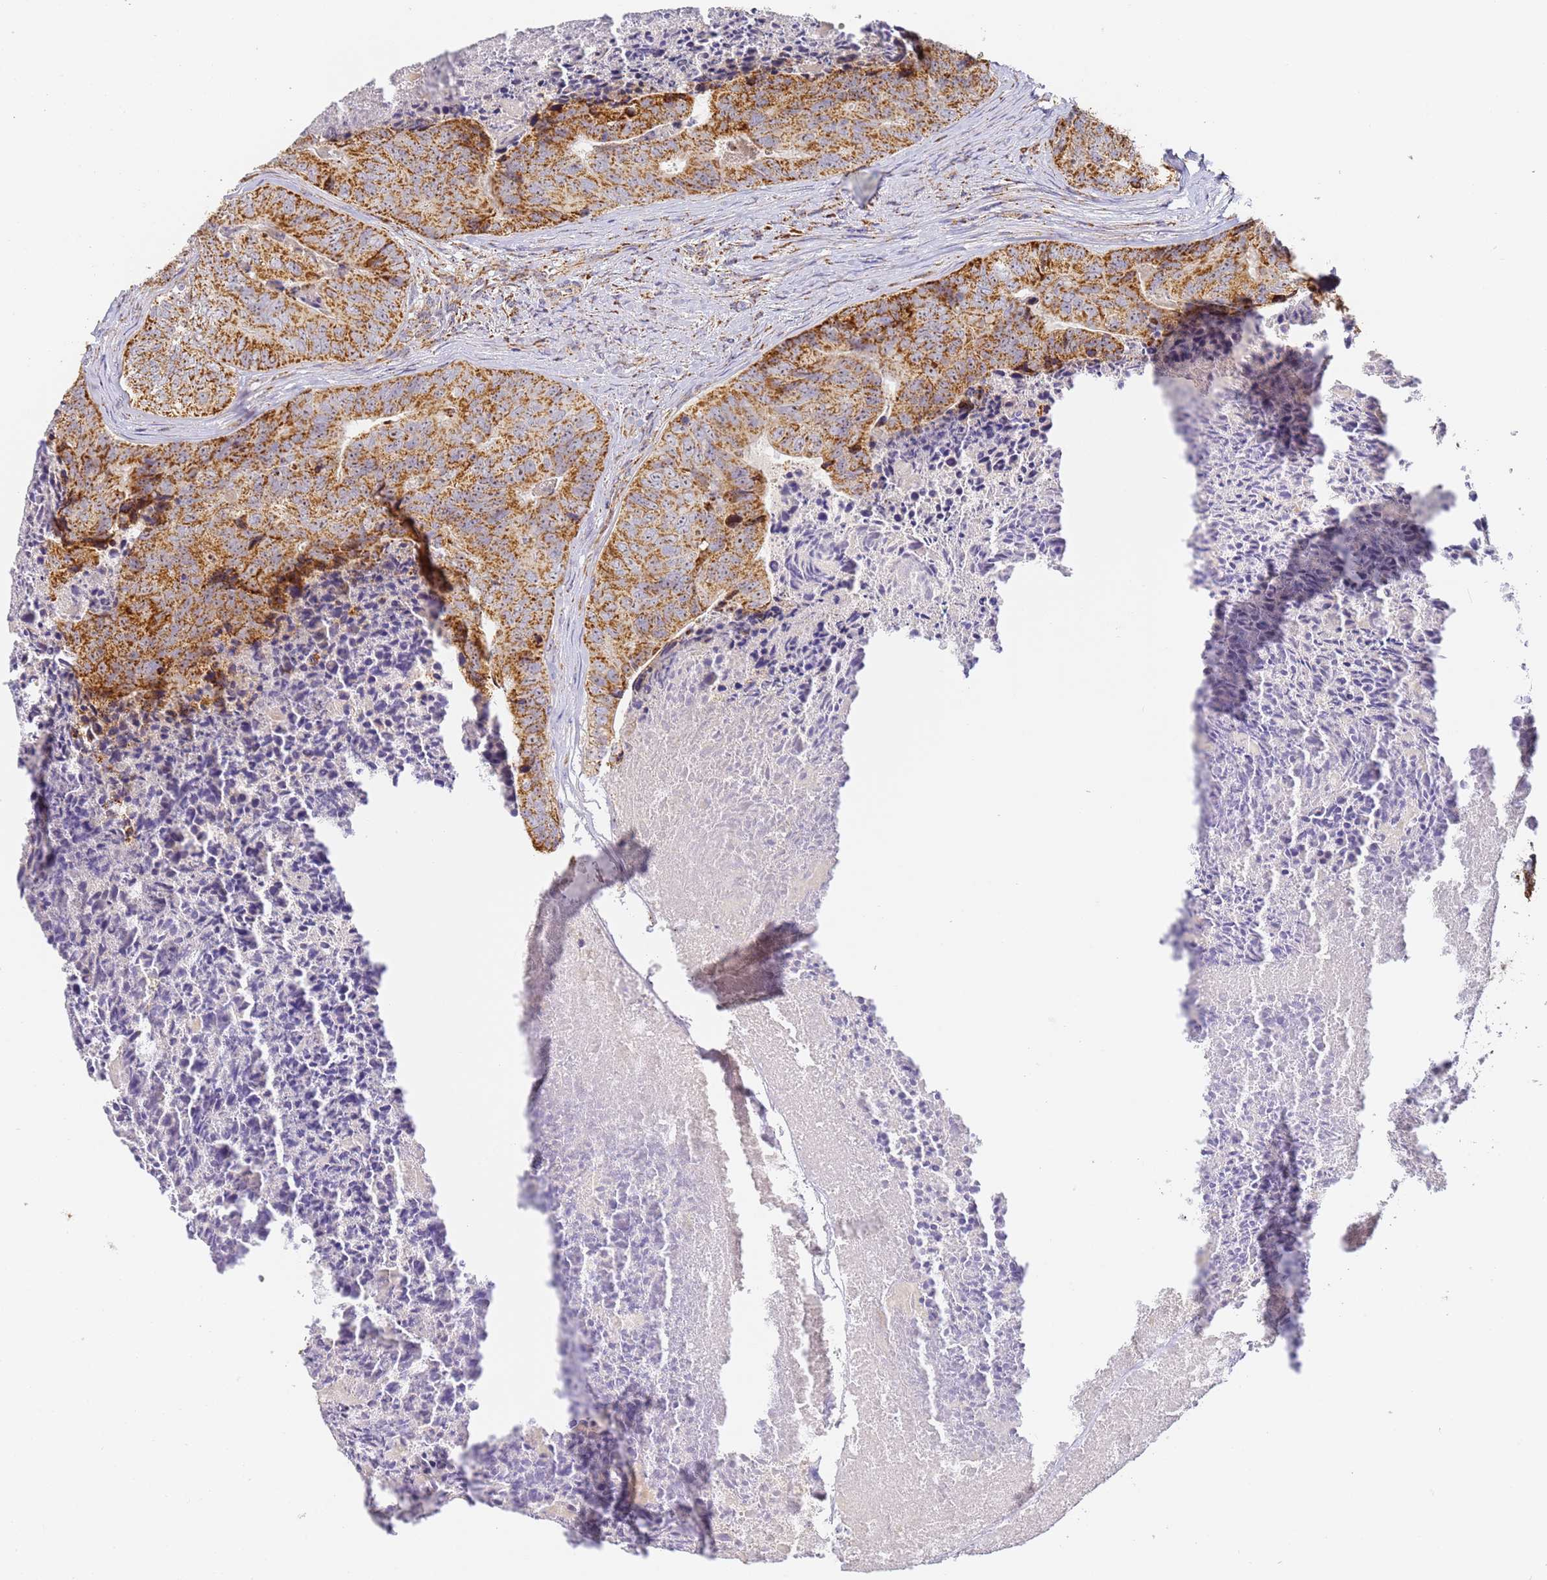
{"staining": {"intensity": "strong", "quantity": ">75%", "location": "cytoplasmic/membranous,nuclear"}, "tissue": "colorectal cancer", "cell_type": "Tumor cells", "image_type": "cancer", "snomed": [{"axis": "morphology", "description": "Adenocarcinoma, NOS"}, {"axis": "topography", "description": "Colon"}], "caption": "IHC staining of colorectal cancer, which displays high levels of strong cytoplasmic/membranous and nuclear staining in about >75% of tumor cells indicating strong cytoplasmic/membranous and nuclear protein staining. The staining was performed using DAB (3,3'-diaminobenzidine) (brown) for protein detection and nuclei were counterstained in hematoxylin (blue).", "gene": "FRG2C", "patient": {"sex": "female", "age": 67}}